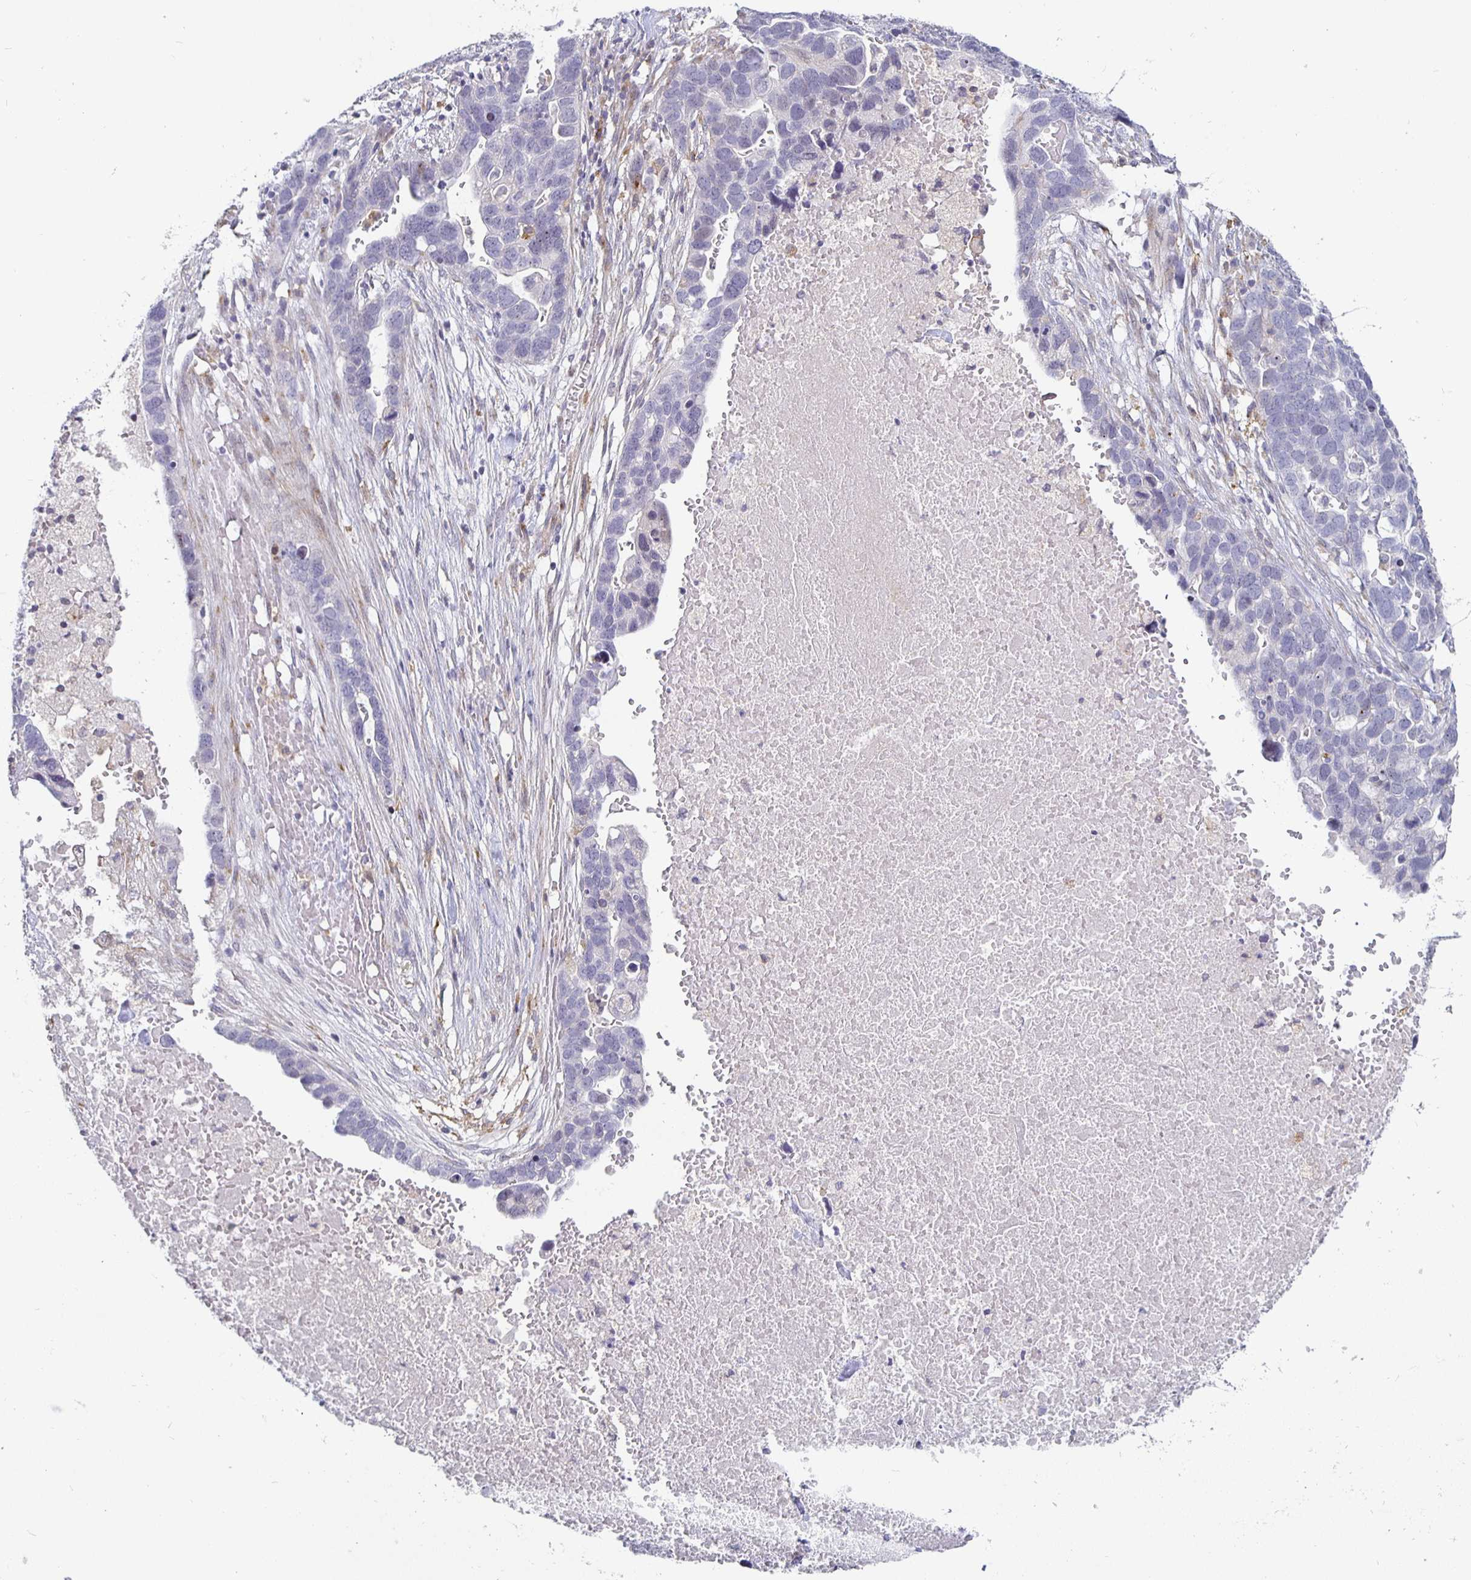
{"staining": {"intensity": "negative", "quantity": "none", "location": "none"}, "tissue": "ovarian cancer", "cell_type": "Tumor cells", "image_type": "cancer", "snomed": [{"axis": "morphology", "description": "Cystadenocarcinoma, serous, NOS"}, {"axis": "topography", "description": "Ovary"}], "caption": "Immunohistochemistry (IHC) histopathology image of human ovarian serous cystadenocarcinoma stained for a protein (brown), which demonstrates no positivity in tumor cells. (Brightfield microscopy of DAB (3,3'-diaminobenzidine) immunohistochemistry (IHC) at high magnification).", "gene": "S100G", "patient": {"sex": "female", "age": 54}}